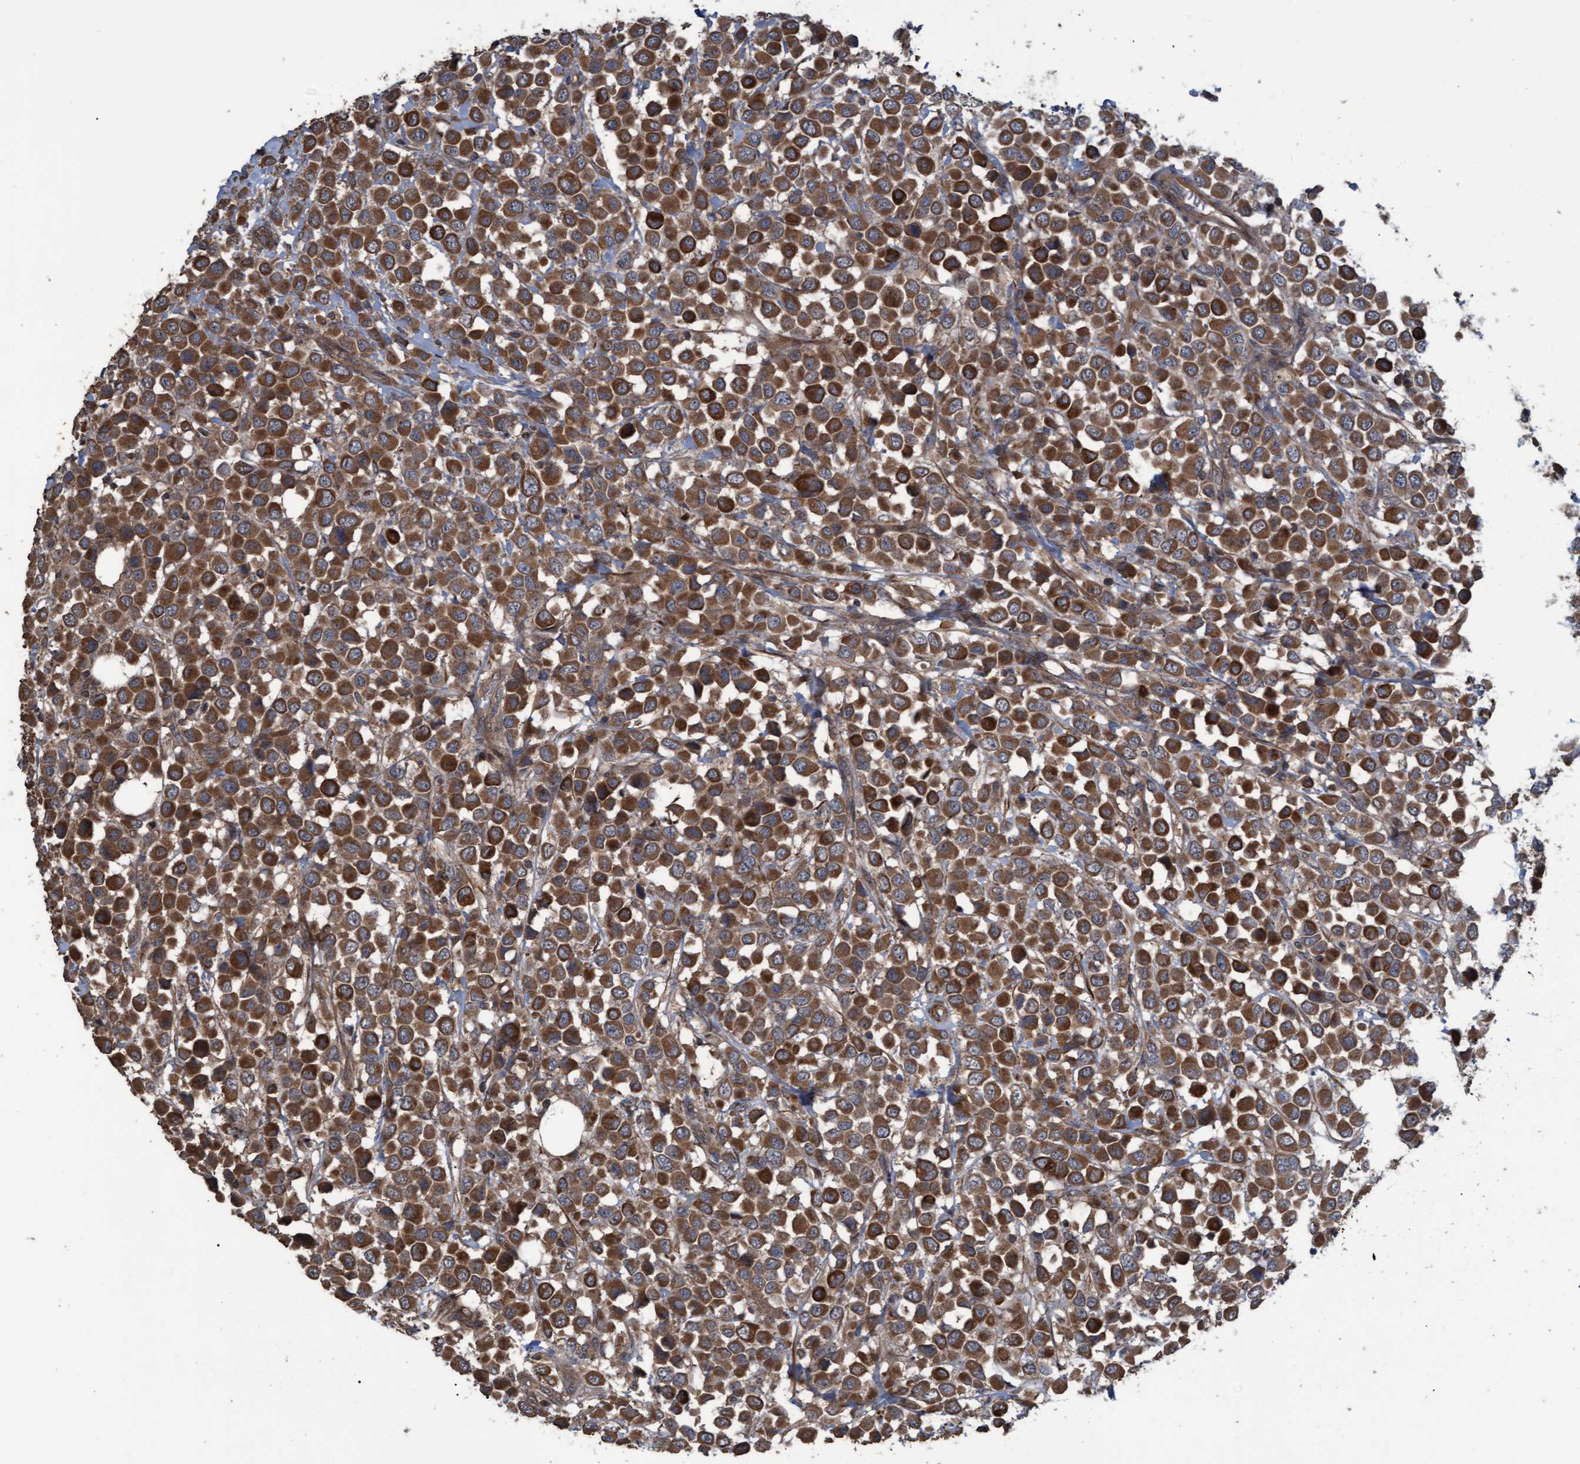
{"staining": {"intensity": "strong", "quantity": ">75%", "location": "cytoplasmic/membranous"}, "tissue": "breast cancer", "cell_type": "Tumor cells", "image_type": "cancer", "snomed": [{"axis": "morphology", "description": "Duct carcinoma"}, {"axis": "topography", "description": "Breast"}], "caption": "Breast cancer stained for a protein exhibits strong cytoplasmic/membranous positivity in tumor cells.", "gene": "GGT6", "patient": {"sex": "female", "age": 61}}